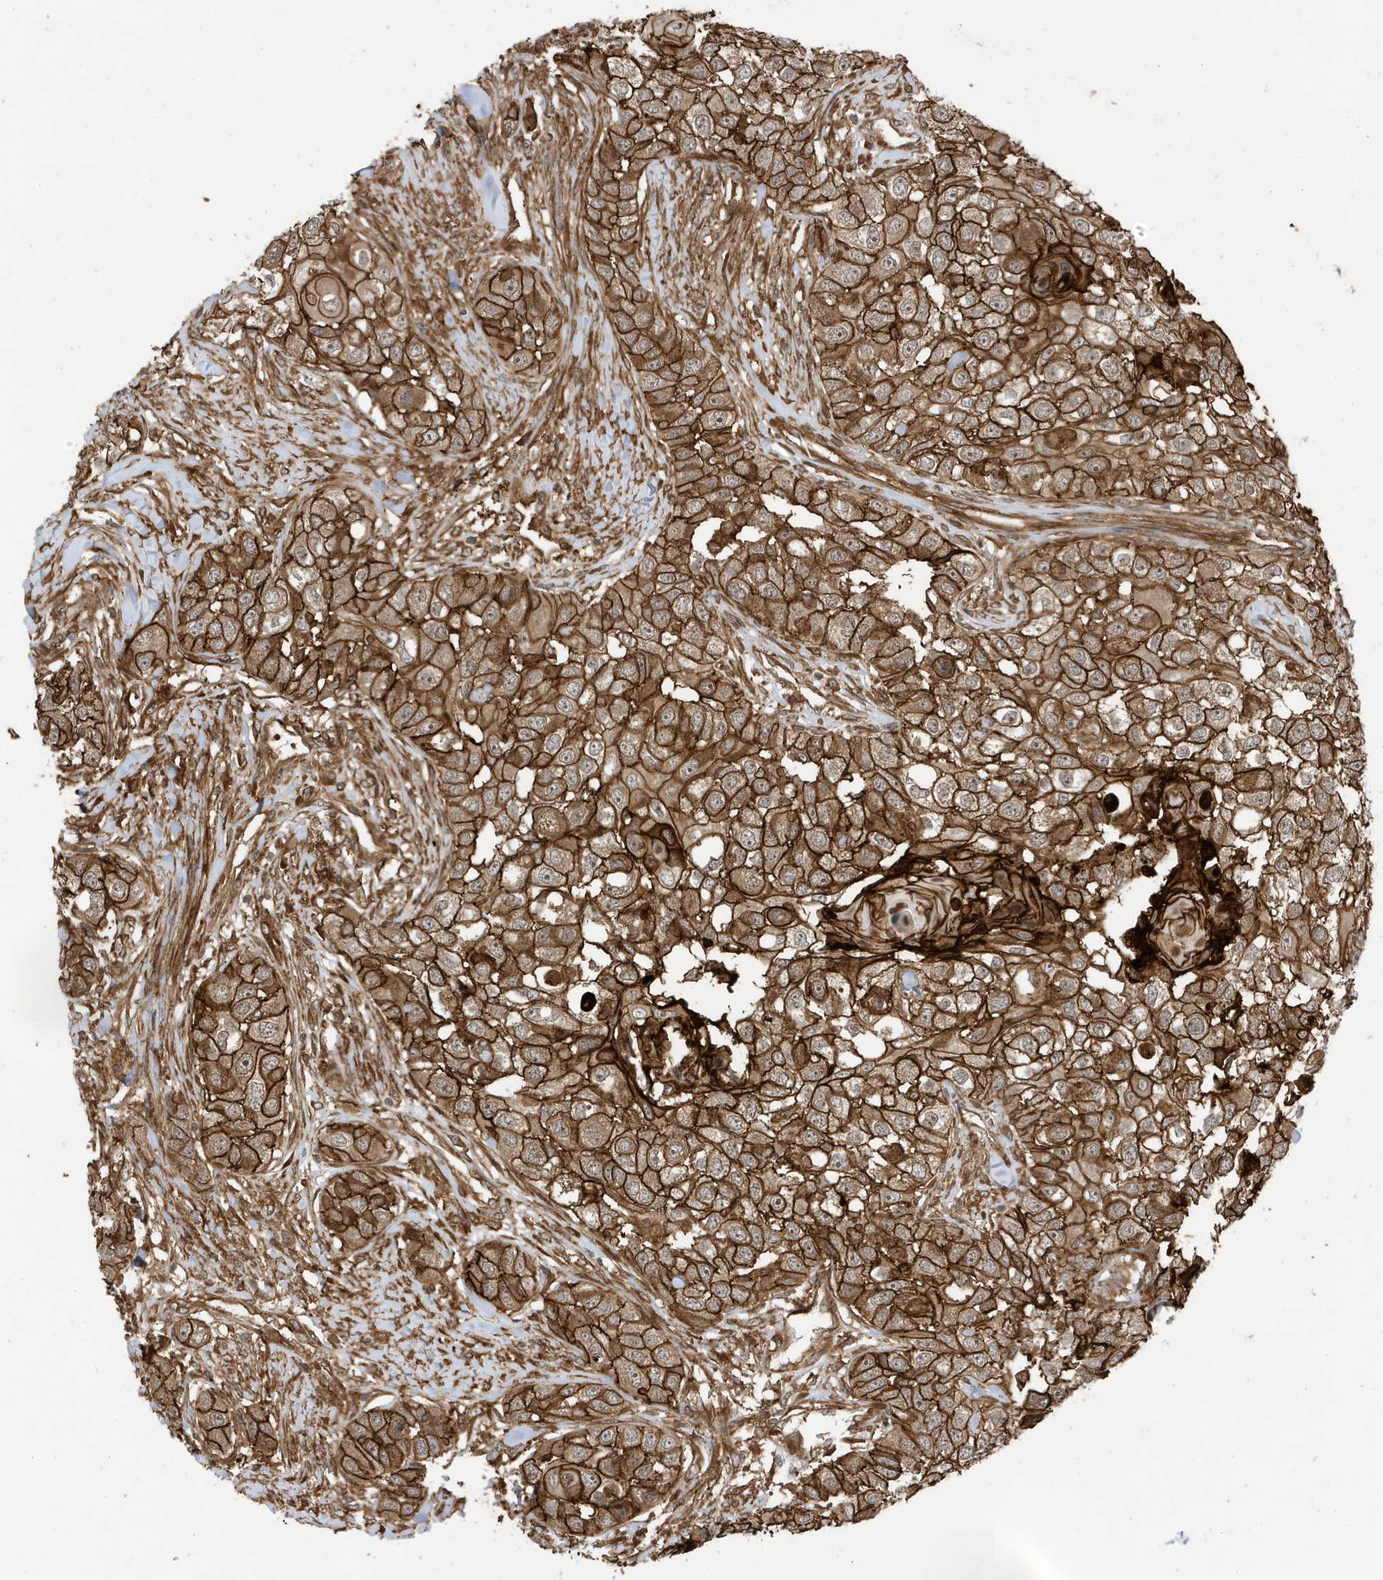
{"staining": {"intensity": "strong", "quantity": ">75%", "location": "cytoplasmic/membranous"}, "tissue": "head and neck cancer", "cell_type": "Tumor cells", "image_type": "cancer", "snomed": [{"axis": "morphology", "description": "Normal tissue, NOS"}, {"axis": "morphology", "description": "Squamous cell carcinoma, NOS"}, {"axis": "topography", "description": "Skeletal muscle"}, {"axis": "topography", "description": "Head-Neck"}], "caption": "A high-resolution micrograph shows immunohistochemistry staining of head and neck cancer (squamous cell carcinoma), which shows strong cytoplasmic/membranous staining in approximately >75% of tumor cells.", "gene": "CDC42EP3", "patient": {"sex": "male", "age": 51}}